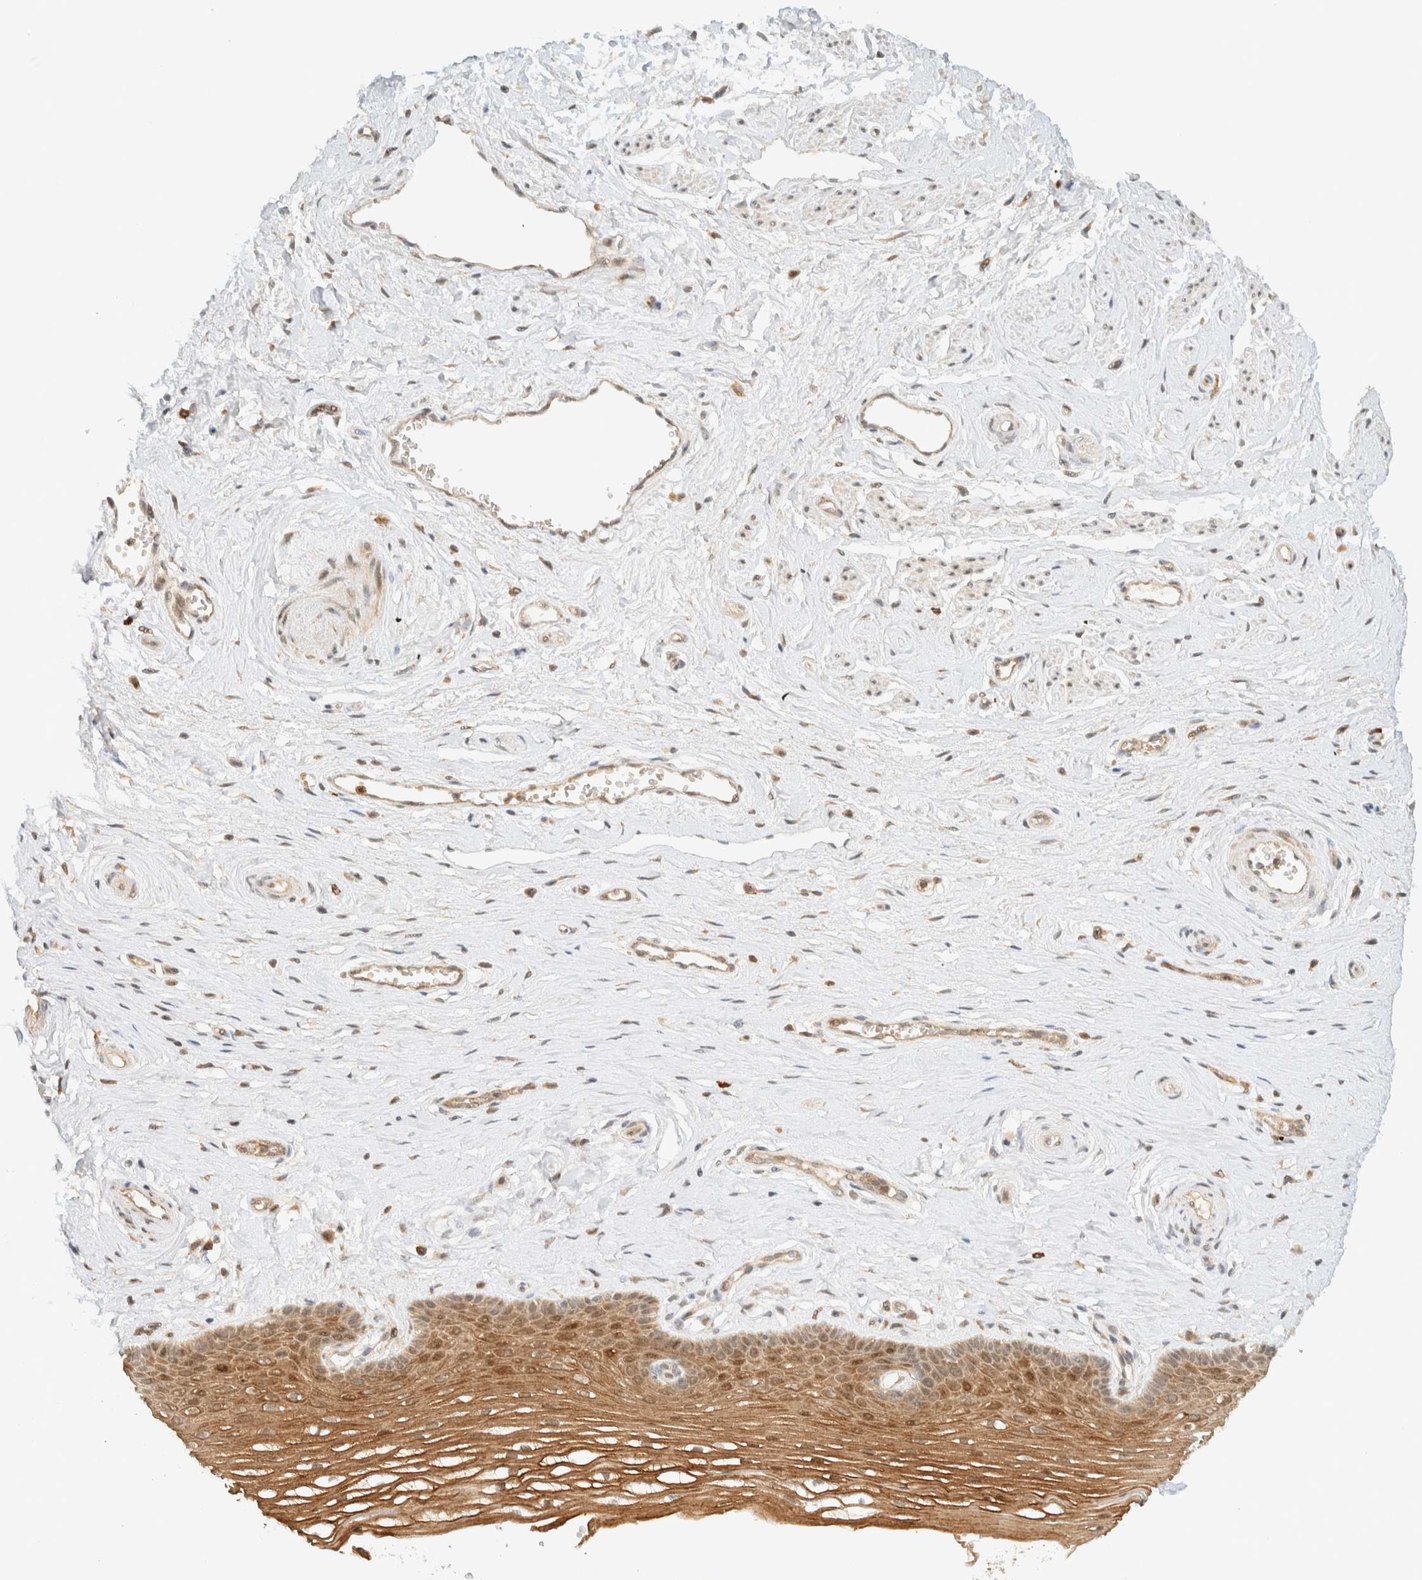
{"staining": {"intensity": "moderate", "quantity": ">75%", "location": "cytoplasmic/membranous"}, "tissue": "vagina", "cell_type": "Squamous epithelial cells", "image_type": "normal", "snomed": [{"axis": "morphology", "description": "Normal tissue, NOS"}, {"axis": "topography", "description": "Vagina"}], "caption": "Immunohistochemical staining of unremarkable vagina shows >75% levels of moderate cytoplasmic/membranous protein expression in about >75% of squamous epithelial cells. (brown staining indicates protein expression, while blue staining denotes nuclei).", "gene": "ZBTB34", "patient": {"sex": "female", "age": 46}}